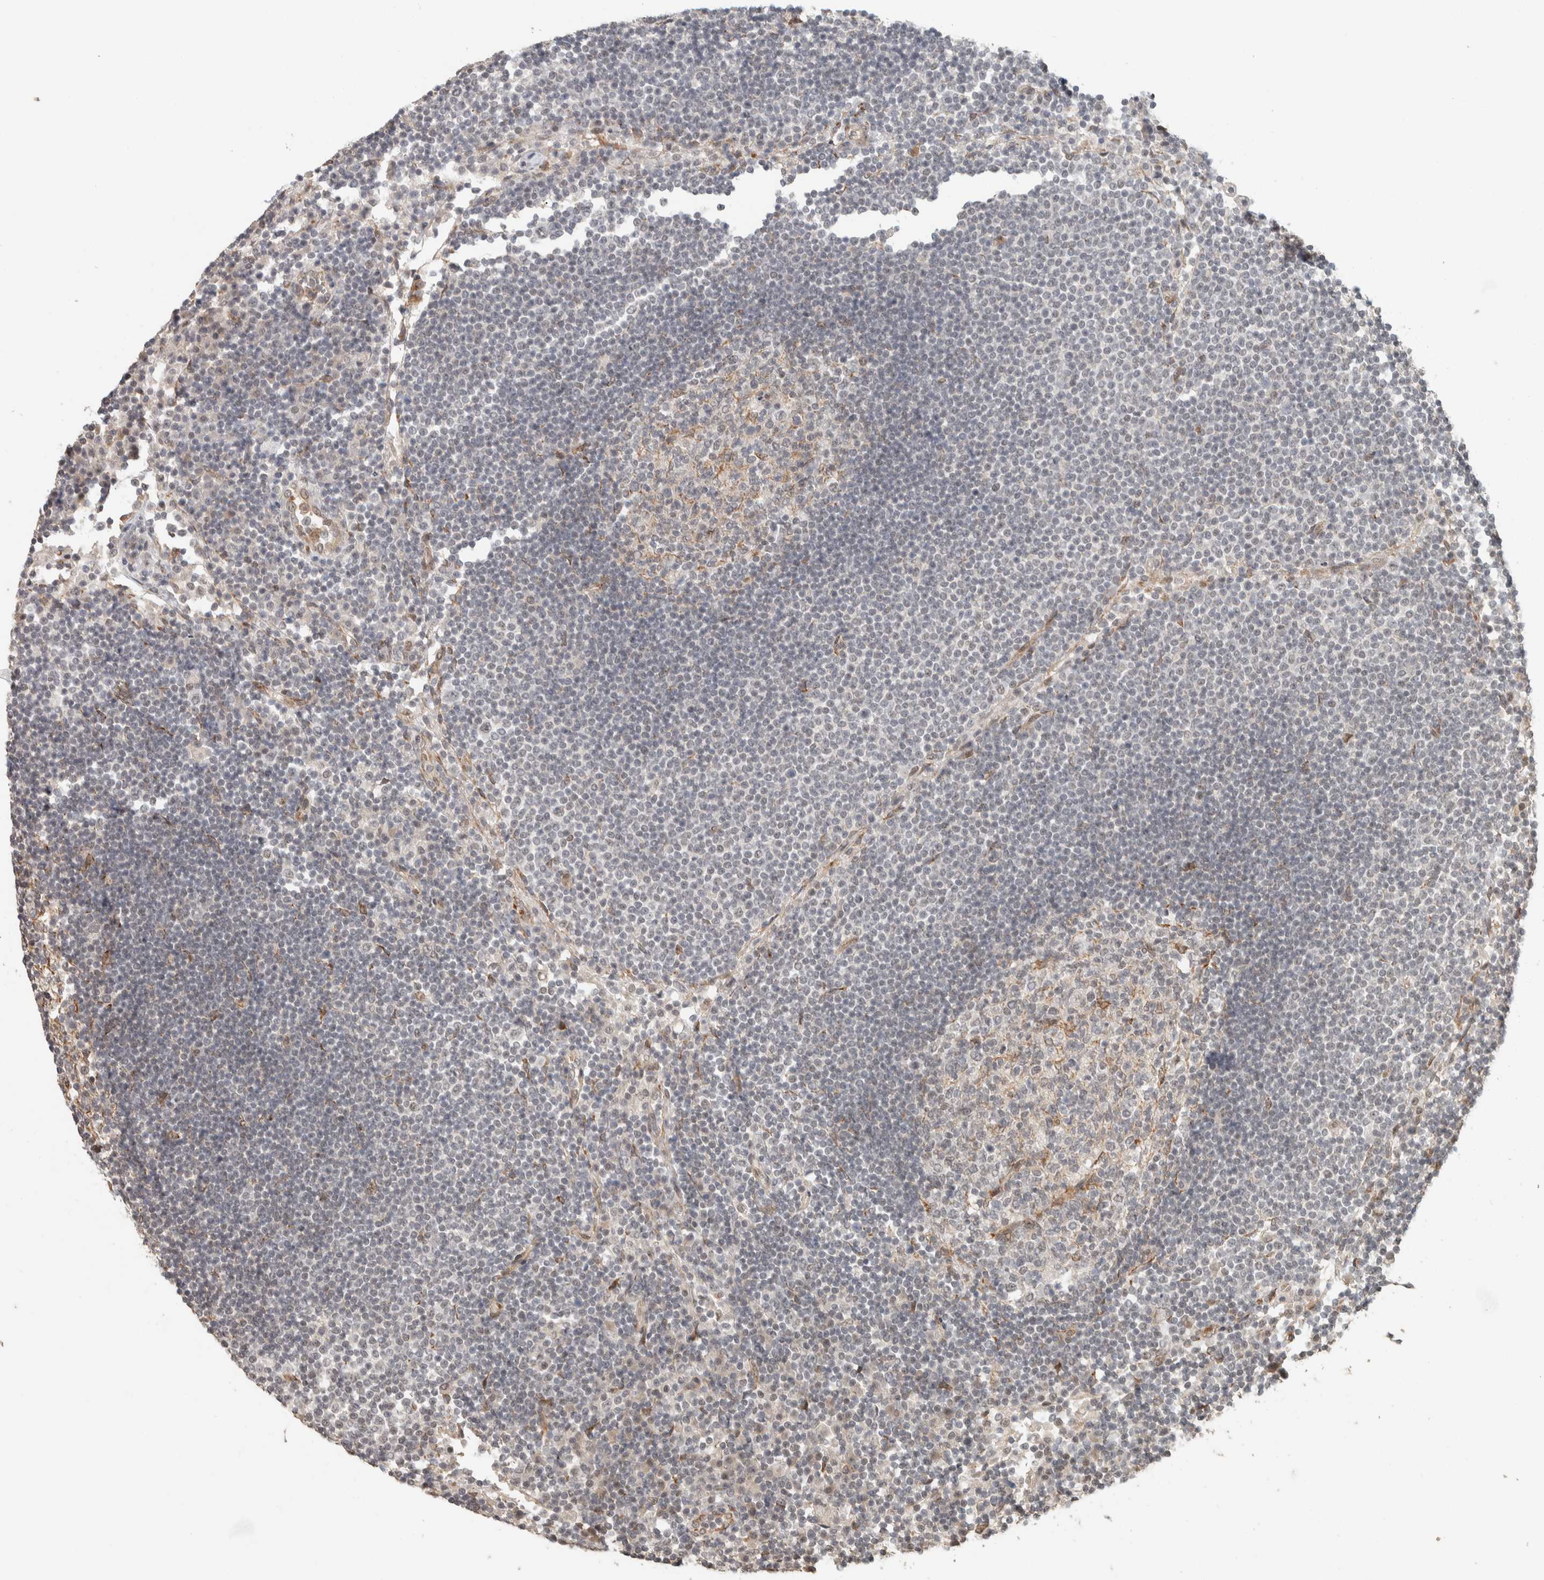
{"staining": {"intensity": "weak", "quantity": "<25%", "location": "nuclear"}, "tissue": "lymph node", "cell_type": "Germinal center cells", "image_type": "normal", "snomed": [{"axis": "morphology", "description": "Normal tissue, NOS"}, {"axis": "topography", "description": "Lymph node"}], "caption": "IHC photomicrograph of unremarkable lymph node stained for a protein (brown), which shows no staining in germinal center cells.", "gene": "ZBTB2", "patient": {"sex": "female", "age": 53}}